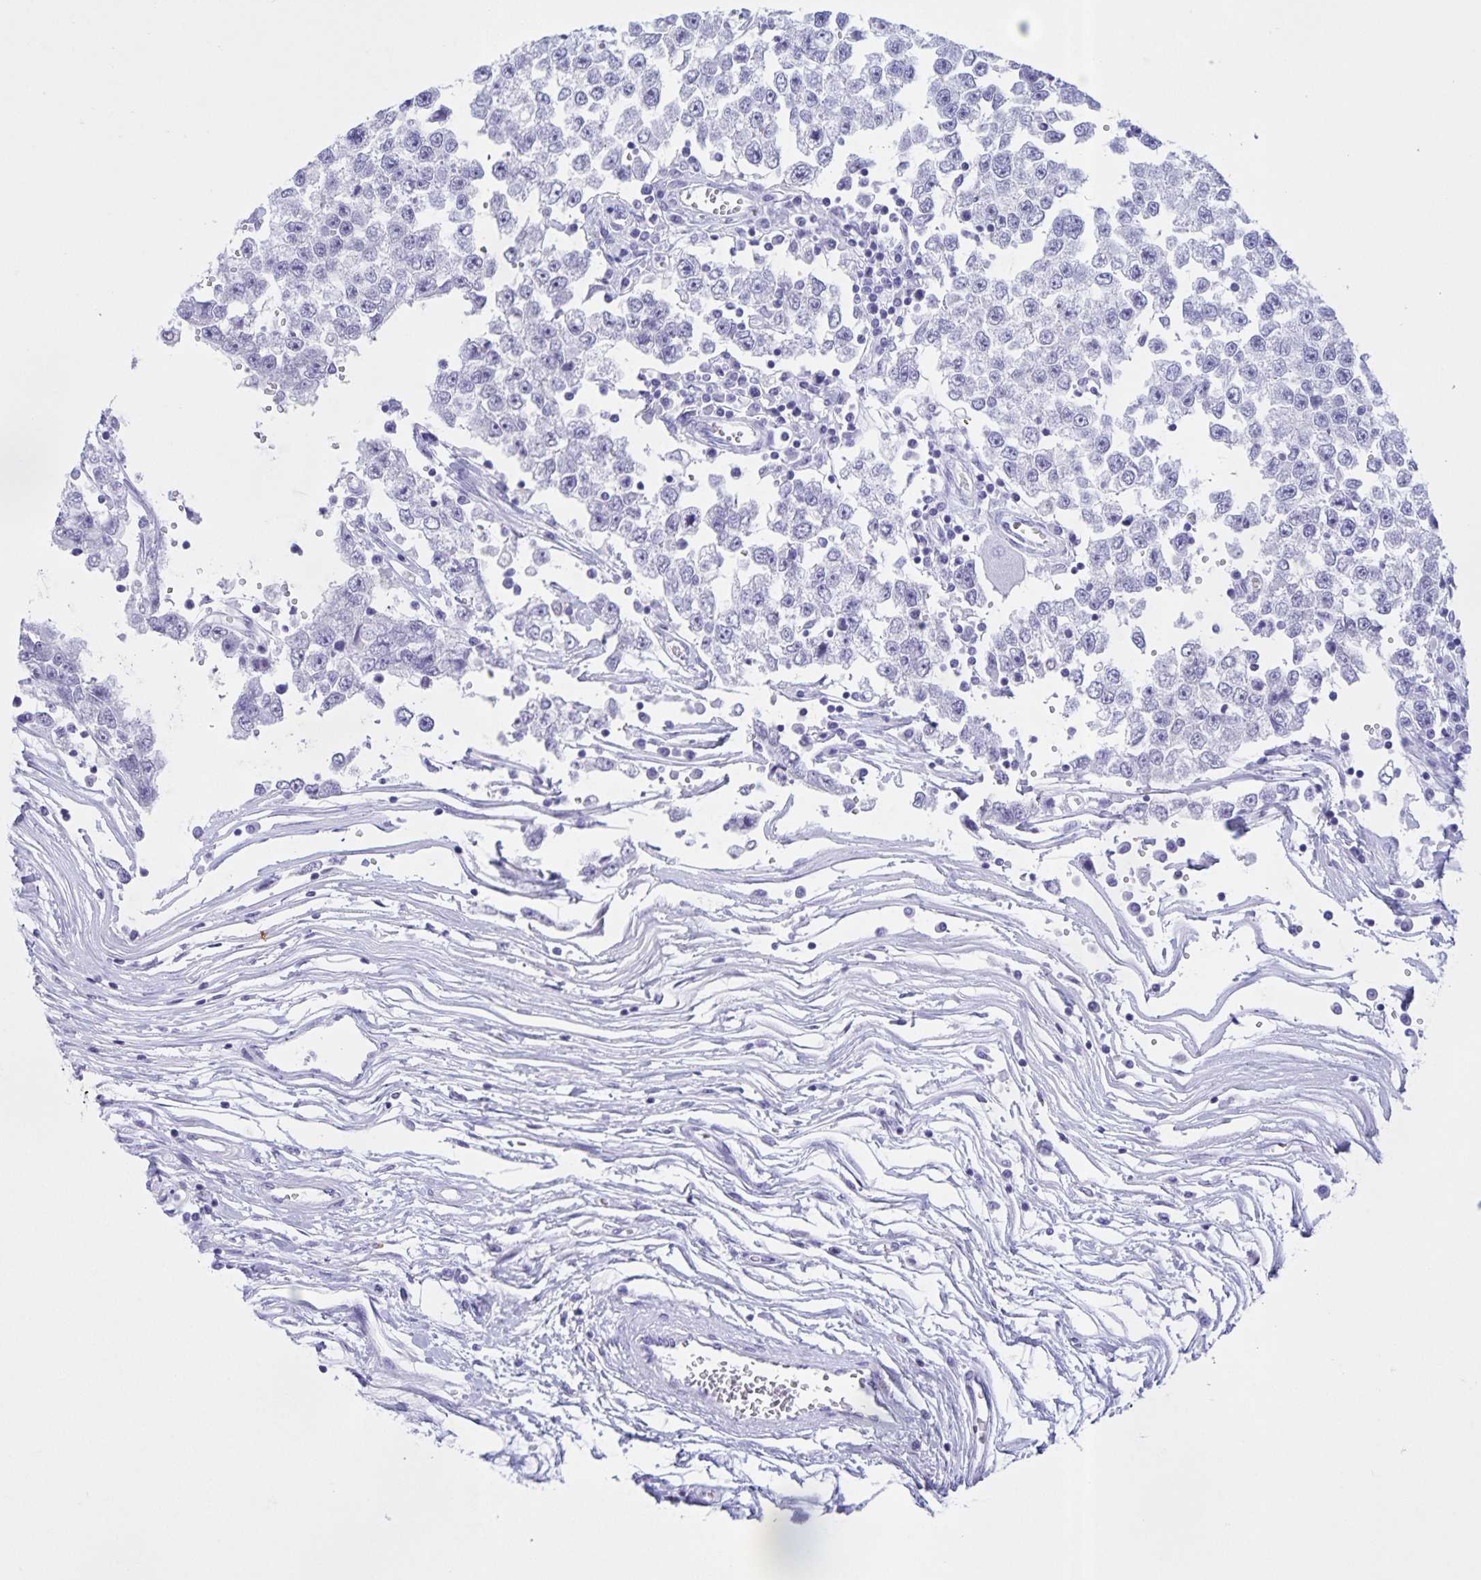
{"staining": {"intensity": "negative", "quantity": "none", "location": "none"}, "tissue": "testis cancer", "cell_type": "Tumor cells", "image_type": "cancer", "snomed": [{"axis": "morphology", "description": "Seminoma, NOS"}, {"axis": "topography", "description": "Testis"}], "caption": "High power microscopy photomicrograph of an immunohistochemistry (IHC) image of testis seminoma, revealing no significant staining in tumor cells.", "gene": "TGIF2LX", "patient": {"sex": "male", "age": 34}}